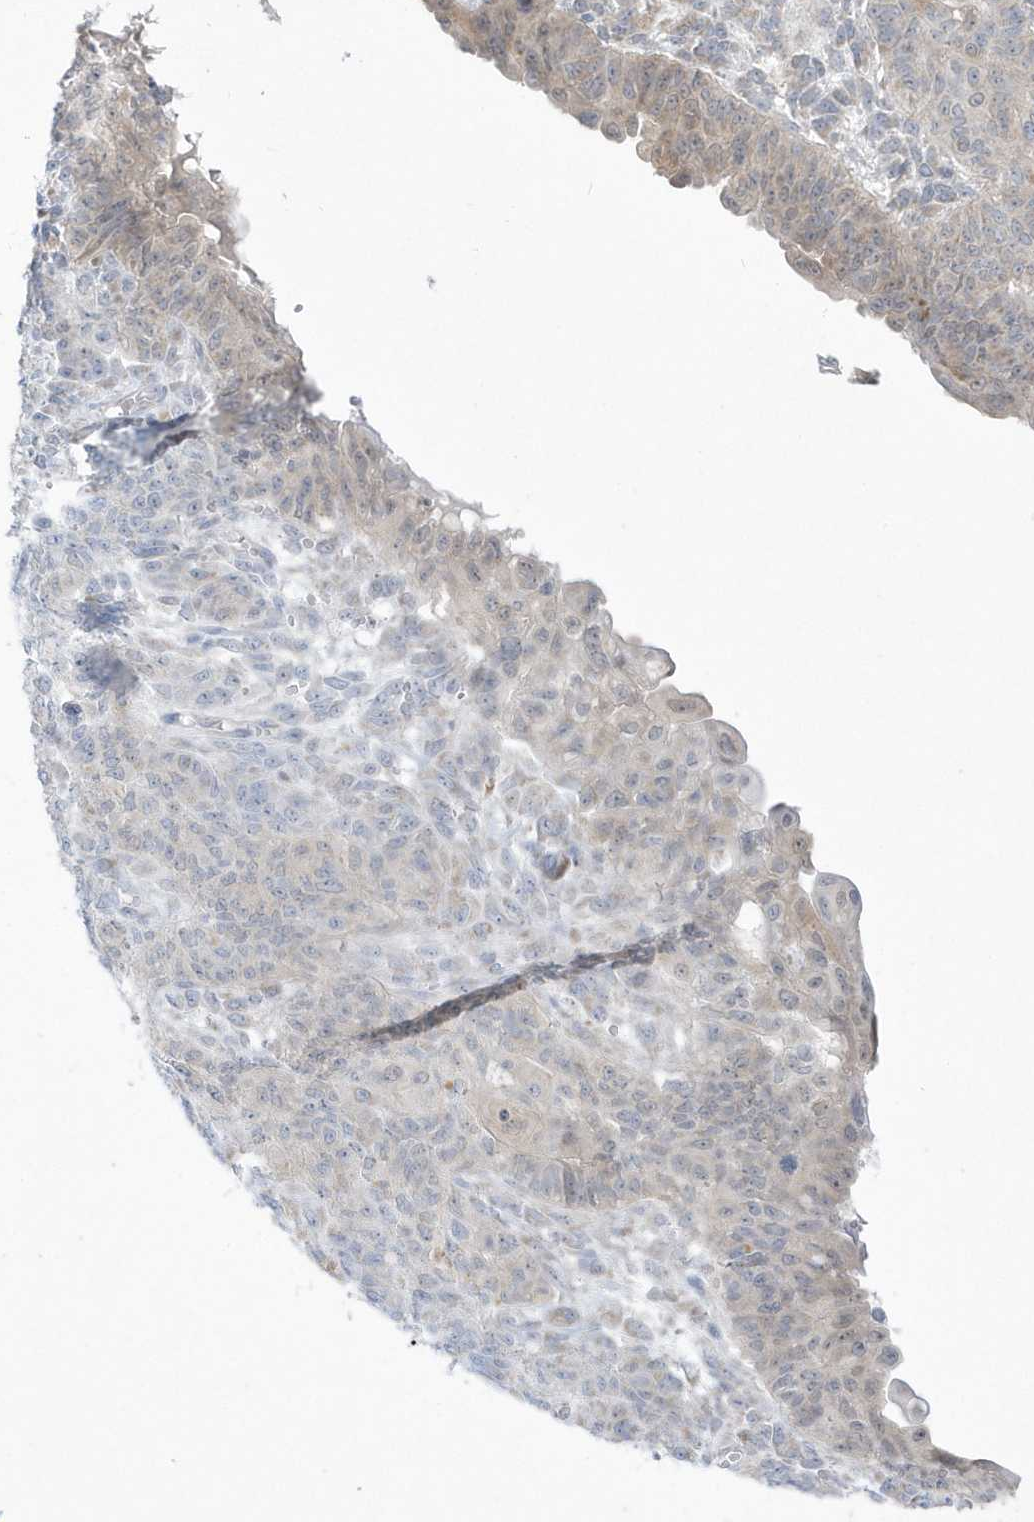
{"staining": {"intensity": "weak", "quantity": "<25%", "location": "cytoplasmic/membranous"}, "tissue": "endometrial cancer", "cell_type": "Tumor cells", "image_type": "cancer", "snomed": [{"axis": "morphology", "description": "Adenocarcinoma, NOS"}, {"axis": "topography", "description": "Endometrium"}], "caption": "Immunohistochemical staining of human endometrial cancer reveals no significant expression in tumor cells.", "gene": "PCBD1", "patient": {"sex": "female", "age": 32}}